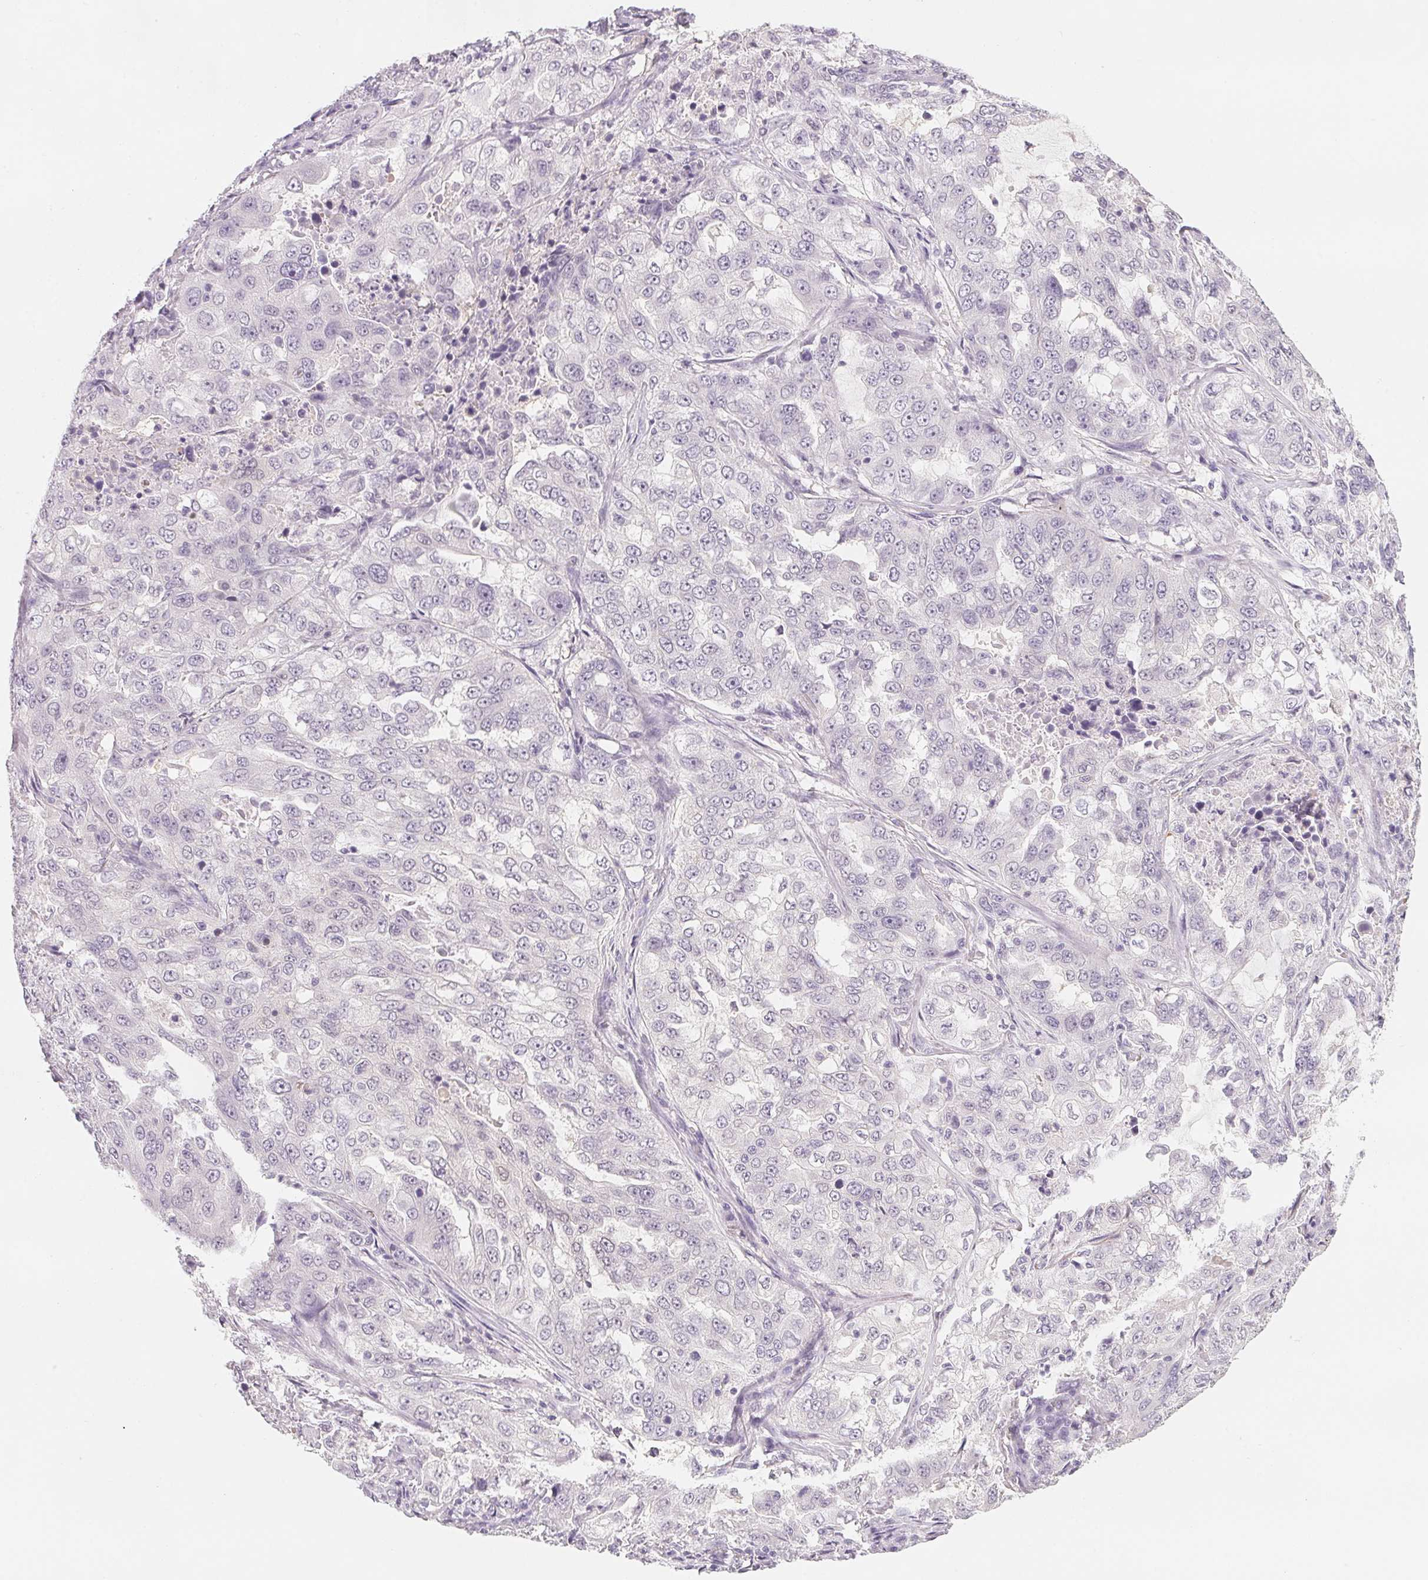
{"staining": {"intensity": "negative", "quantity": "none", "location": "none"}, "tissue": "lung cancer", "cell_type": "Tumor cells", "image_type": "cancer", "snomed": [{"axis": "morphology", "description": "Adenocarcinoma, NOS"}, {"axis": "topography", "description": "Lung"}], "caption": "A high-resolution histopathology image shows immunohistochemistry (IHC) staining of adenocarcinoma (lung), which displays no significant expression in tumor cells.", "gene": "CFAP276", "patient": {"sex": "female", "age": 61}}